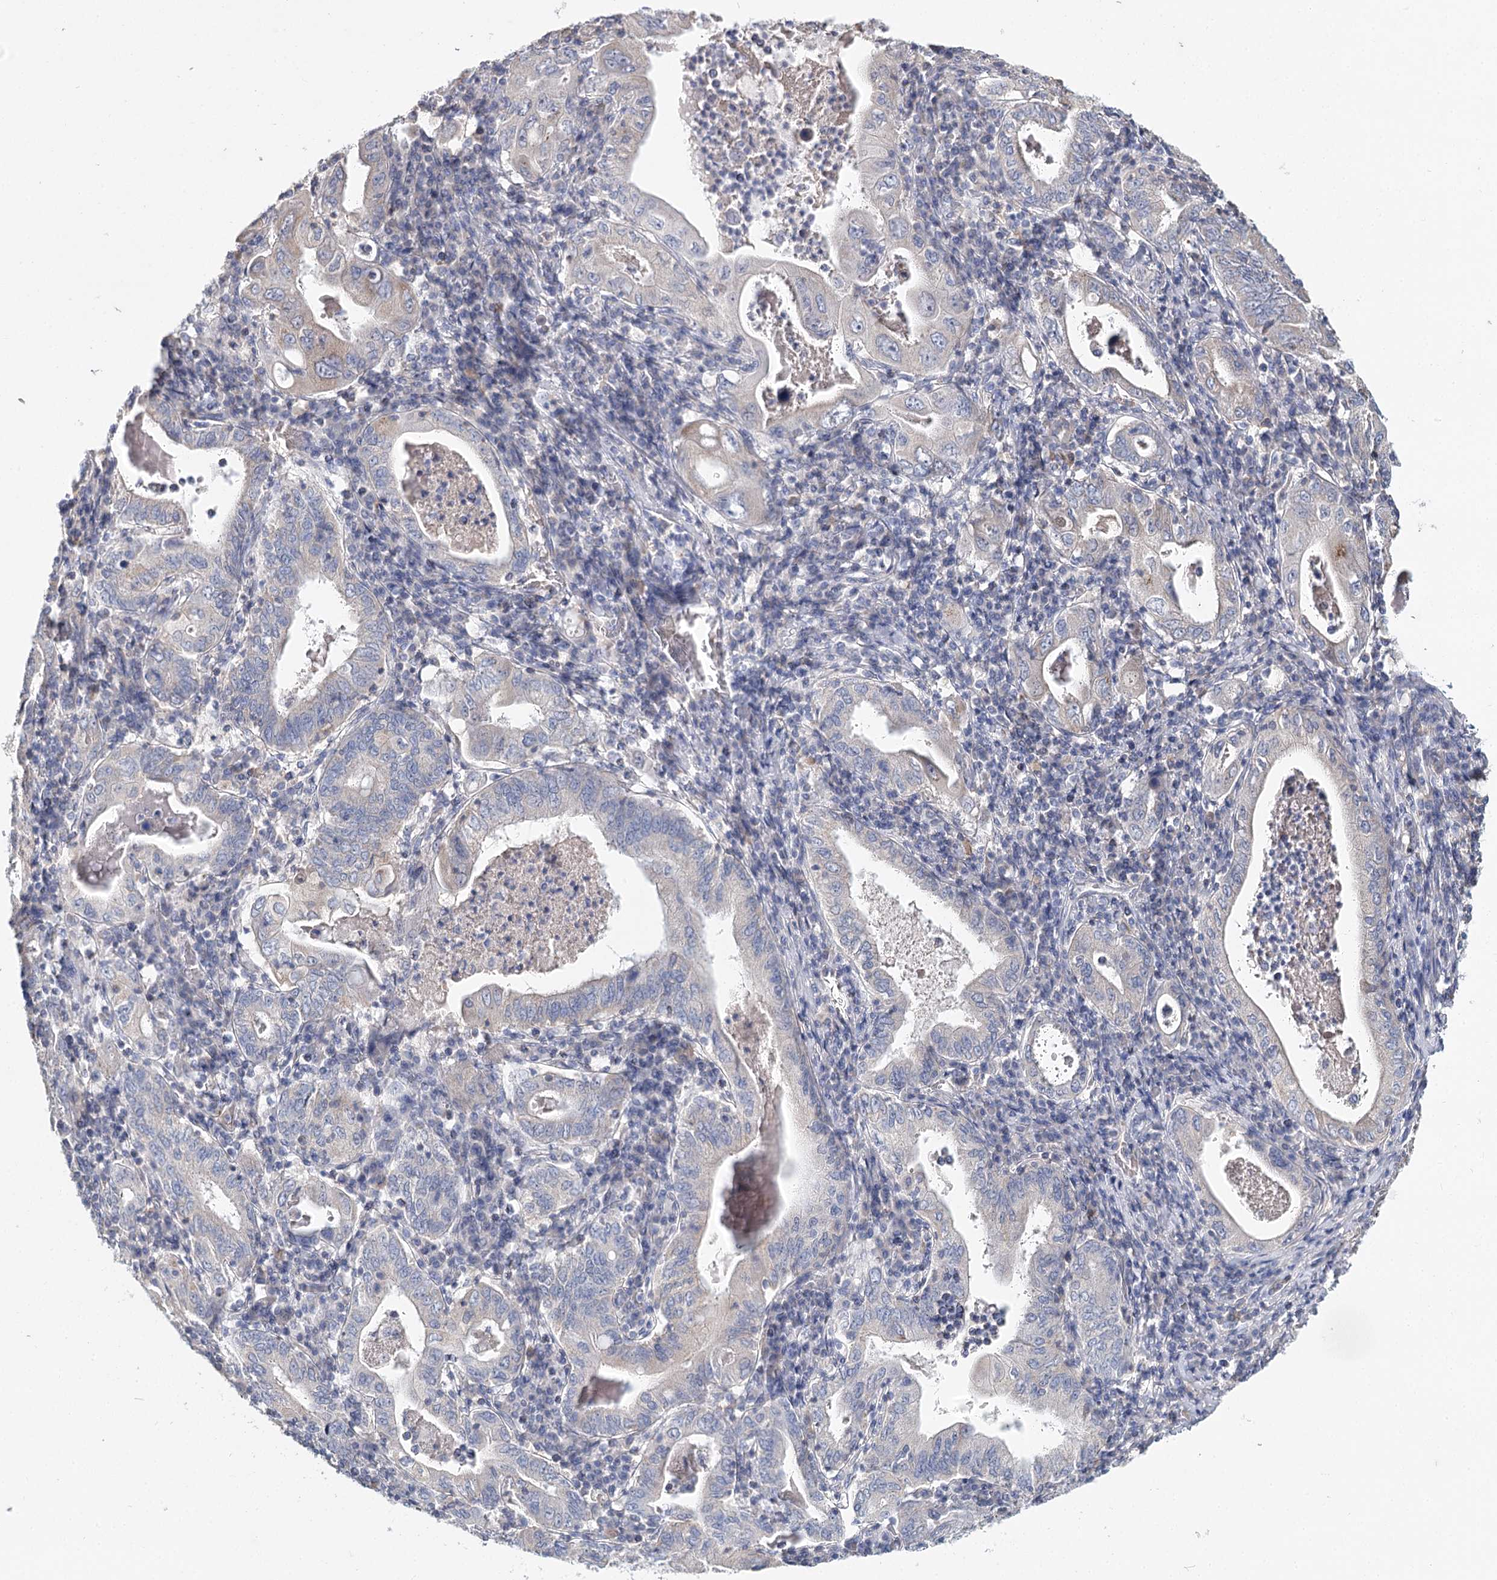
{"staining": {"intensity": "weak", "quantity": "<25%", "location": "cytoplasmic/membranous"}, "tissue": "stomach cancer", "cell_type": "Tumor cells", "image_type": "cancer", "snomed": [{"axis": "morphology", "description": "Normal tissue, NOS"}, {"axis": "morphology", "description": "Adenocarcinoma, NOS"}, {"axis": "topography", "description": "Esophagus"}, {"axis": "topography", "description": "Stomach, upper"}, {"axis": "topography", "description": "Peripheral nerve tissue"}], "caption": "Tumor cells are negative for brown protein staining in adenocarcinoma (stomach).", "gene": "ARHGAP44", "patient": {"sex": "male", "age": 62}}